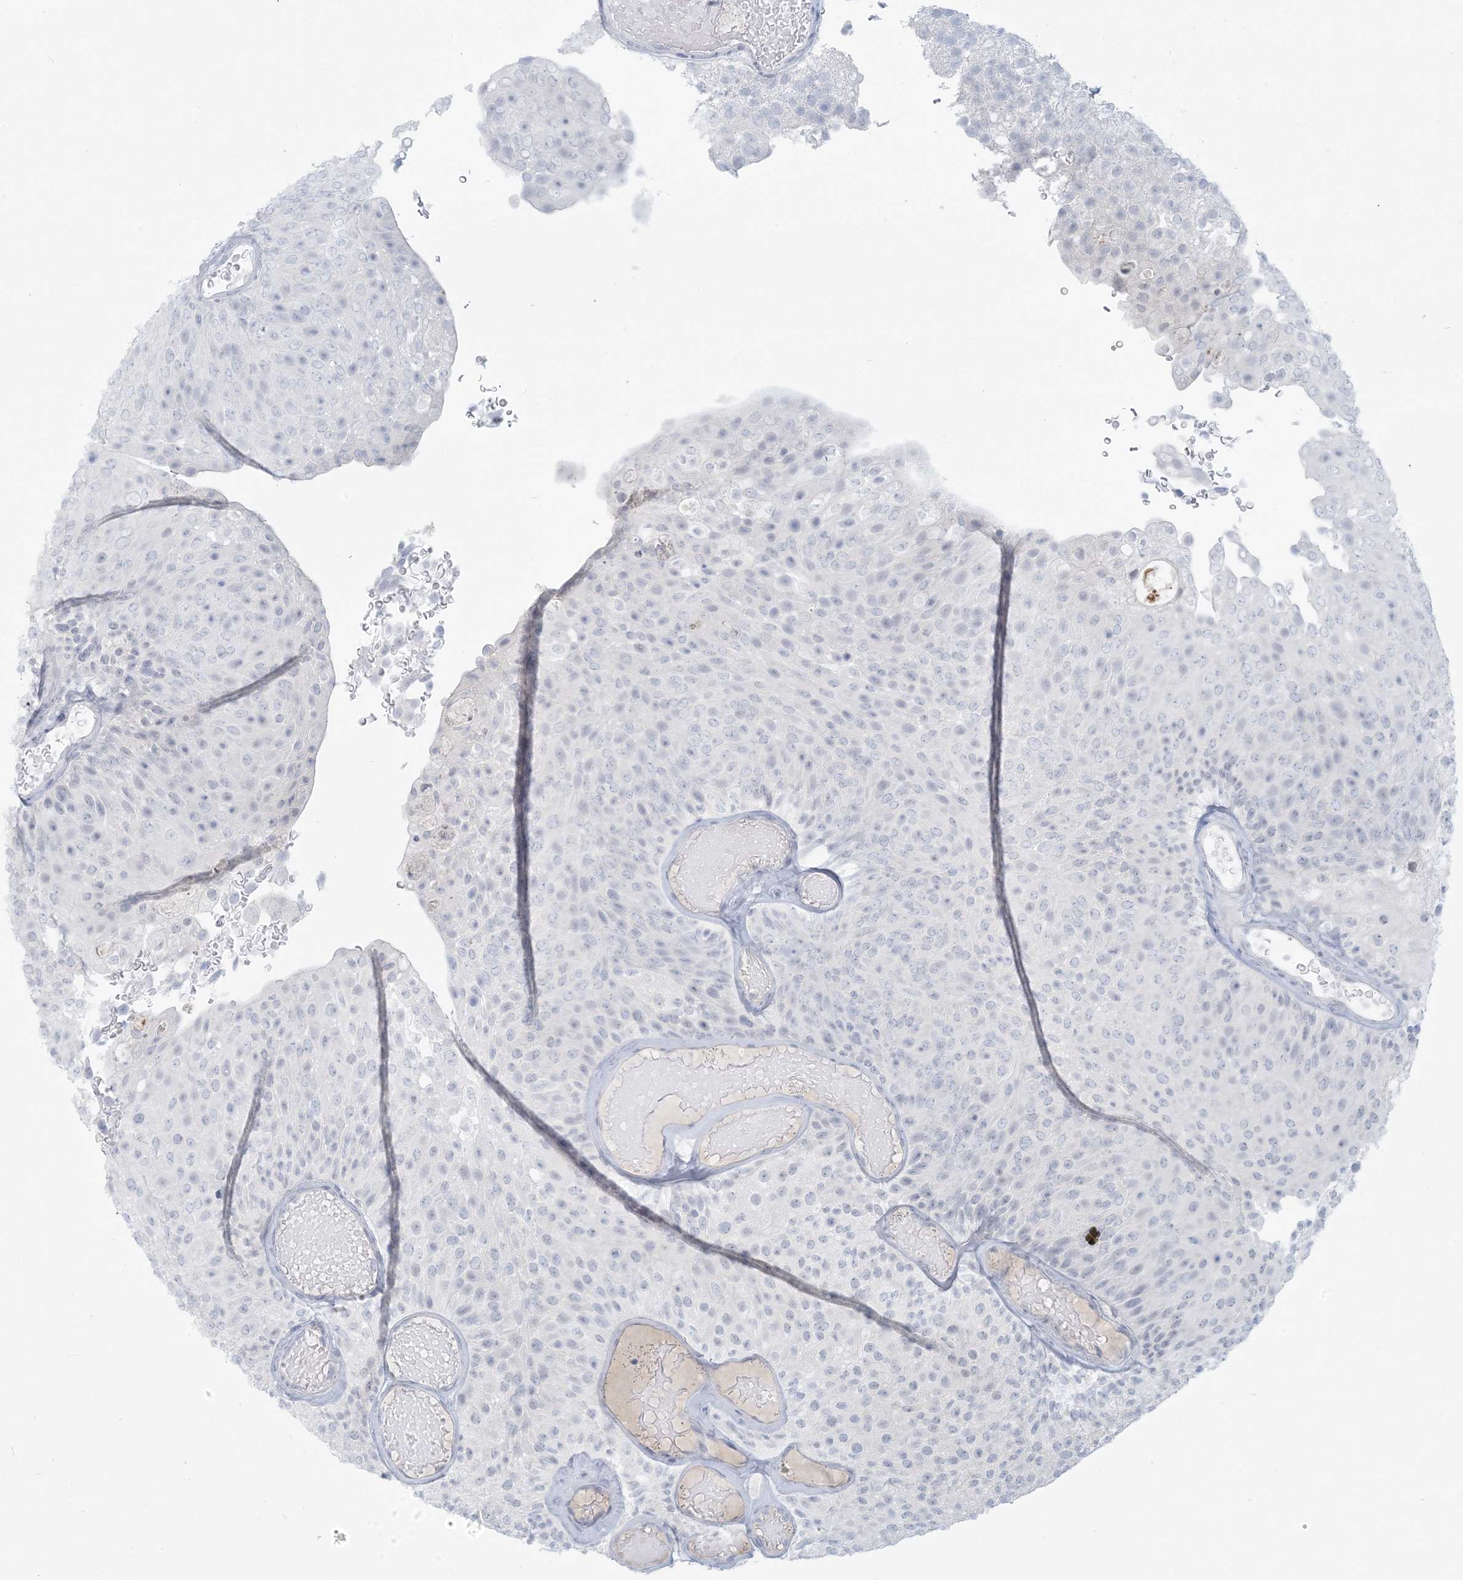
{"staining": {"intensity": "negative", "quantity": "none", "location": "none"}, "tissue": "urothelial cancer", "cell_type": "Tumor cells", "image_type": "cancer", "snomed": [{"axis": "morphology", "description": "Urothelial carcinoma, Low grade"}, {"axis": "topography", "description": "Urinary bladder"}], "caption": "Protein analysis of urothelial cancer reveals no significant positivity in tumor cells.", "gene": "SCML1", "patient": {"sex": "male", "age": 78}}